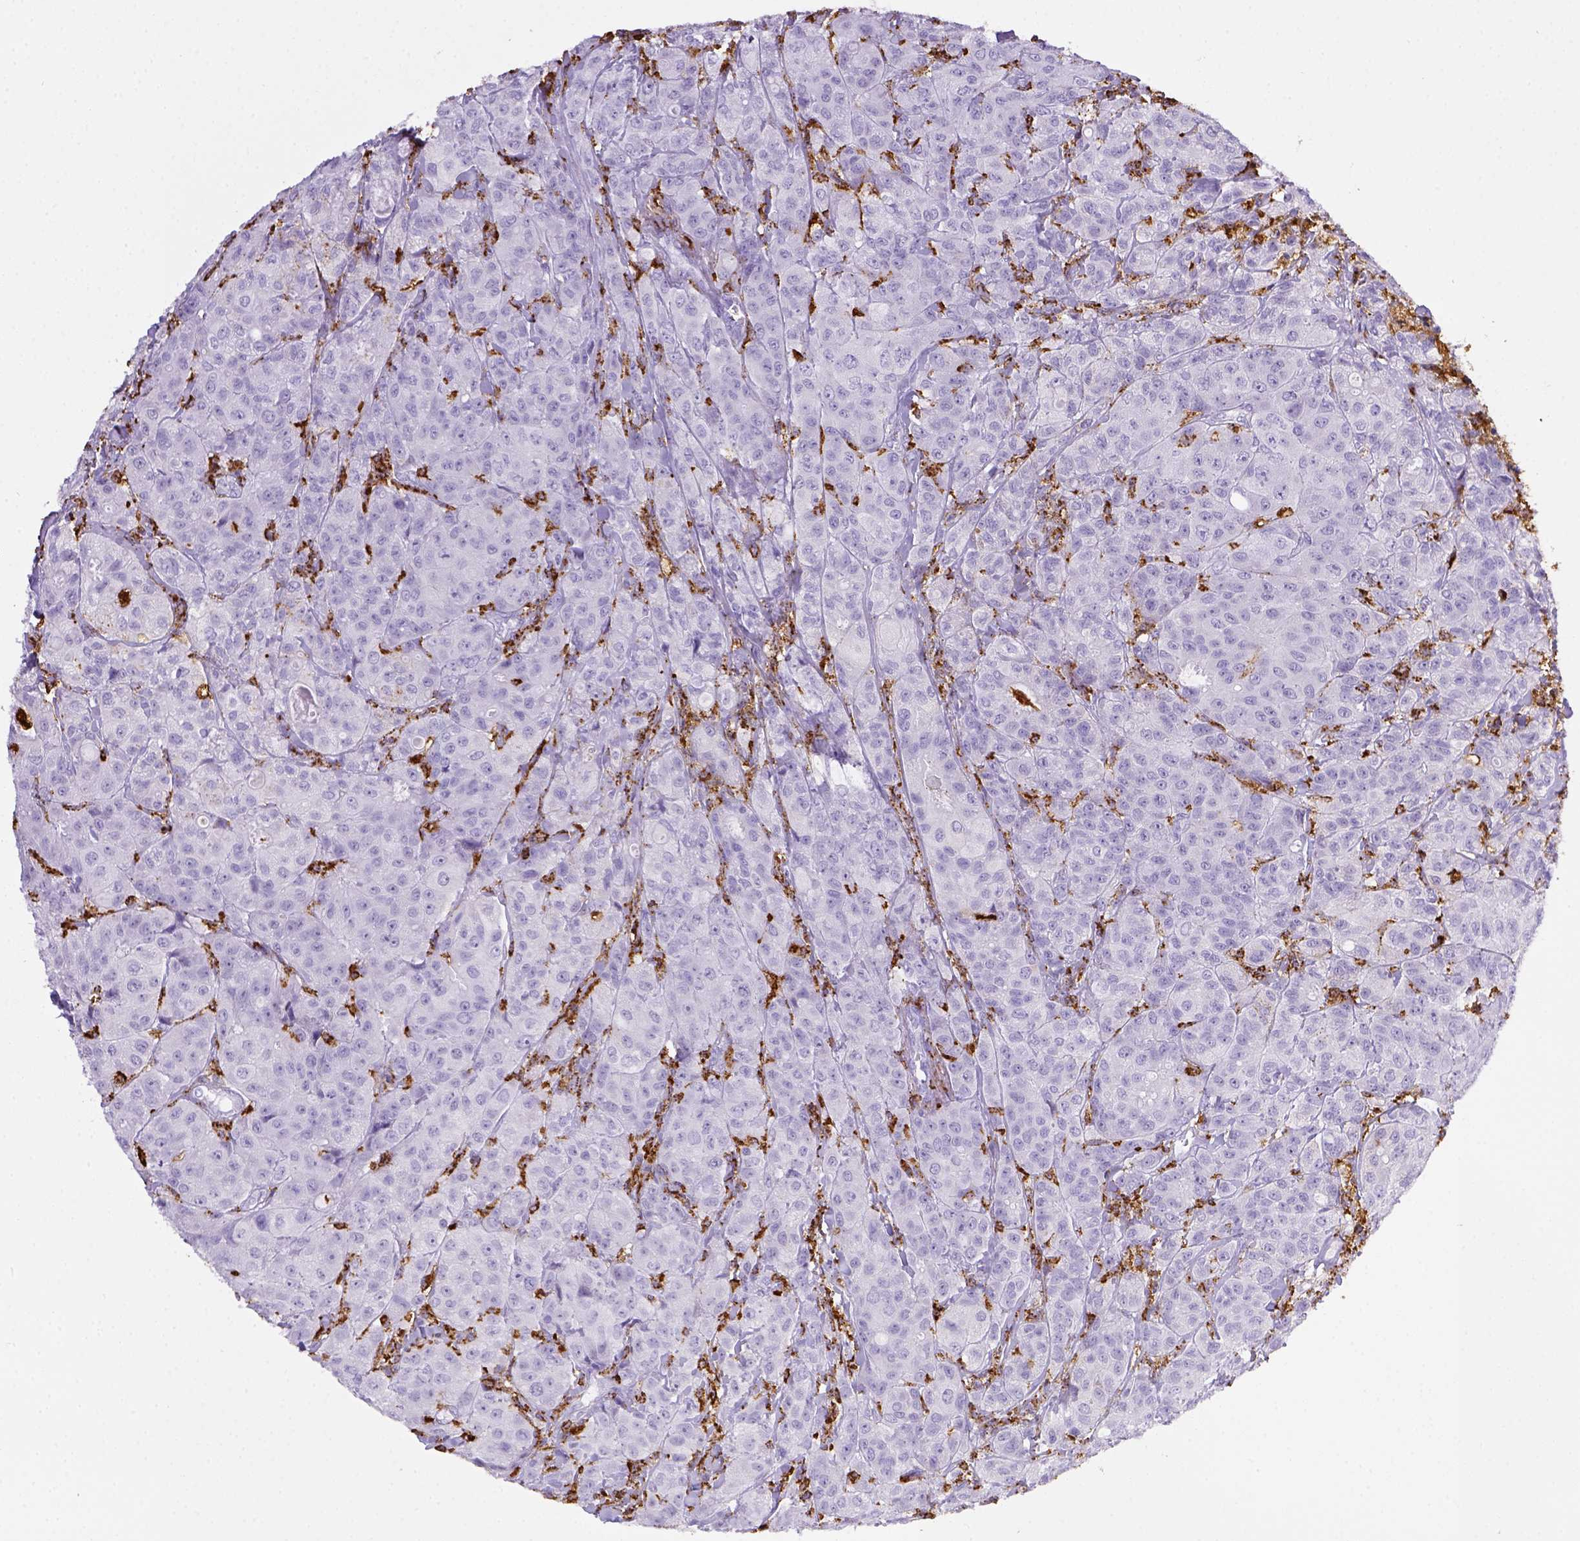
{"staining": {"intensity": "negative", "quantity": "none", "location": "none"}, "tissue": "breast cancer", "cell_type": "Tumor cells", "image_type": "cancer", "snomed": [{"axis": "morphology", "description": "Duct carcinoma"}, {"axis": "topography", "description": "Breast"}], "caption": "Immunohistochemical staining of human invasive ductal carcinoma (breast) demonstrates no significant positivity in tumor cells.", "gene": "CD68", "patient": {"sex": "female", "age": 43}}